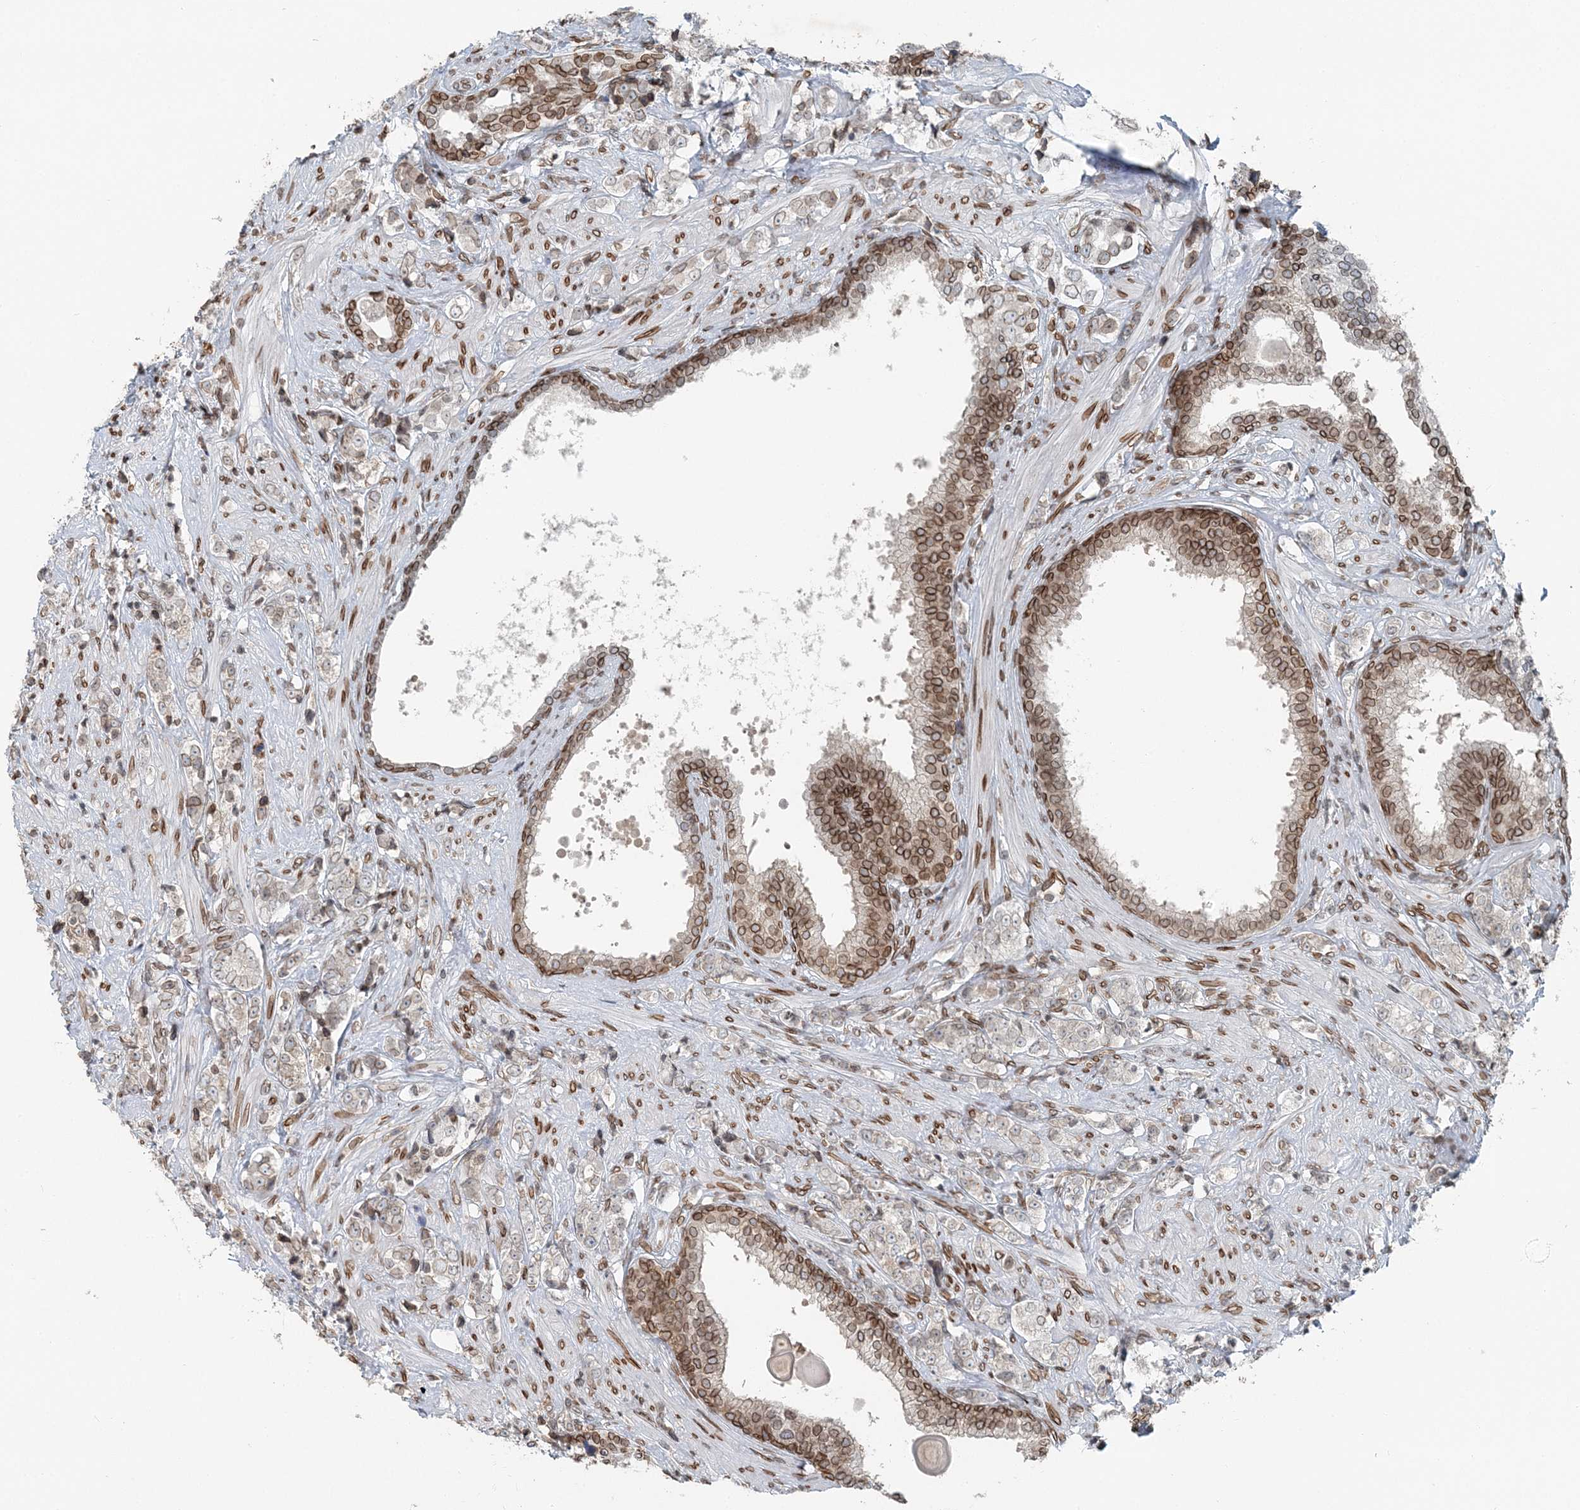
{"staining": {"intensity": "weak", "quantity": ">75%", "location": "cytoplasmic/membranous,nuclear"}, "tissue": "prostate cancer", "cell_type": "Tumor cells", "image_type": "cancer", "snomed": [{"axis": "morphology", "description": "Adenocarcinoma, High grade"}, {"axis": "topography", "description": "Prostate"}], "caption": "There is low levels of weak cytoplasmic/membranous and nuclear positivity in tumor cells of prostate cancer, as demonstrated by immunohistochemical staining (brown color).", "gene": "GJD4", "patient": {"sex": "male", "age": 69}}